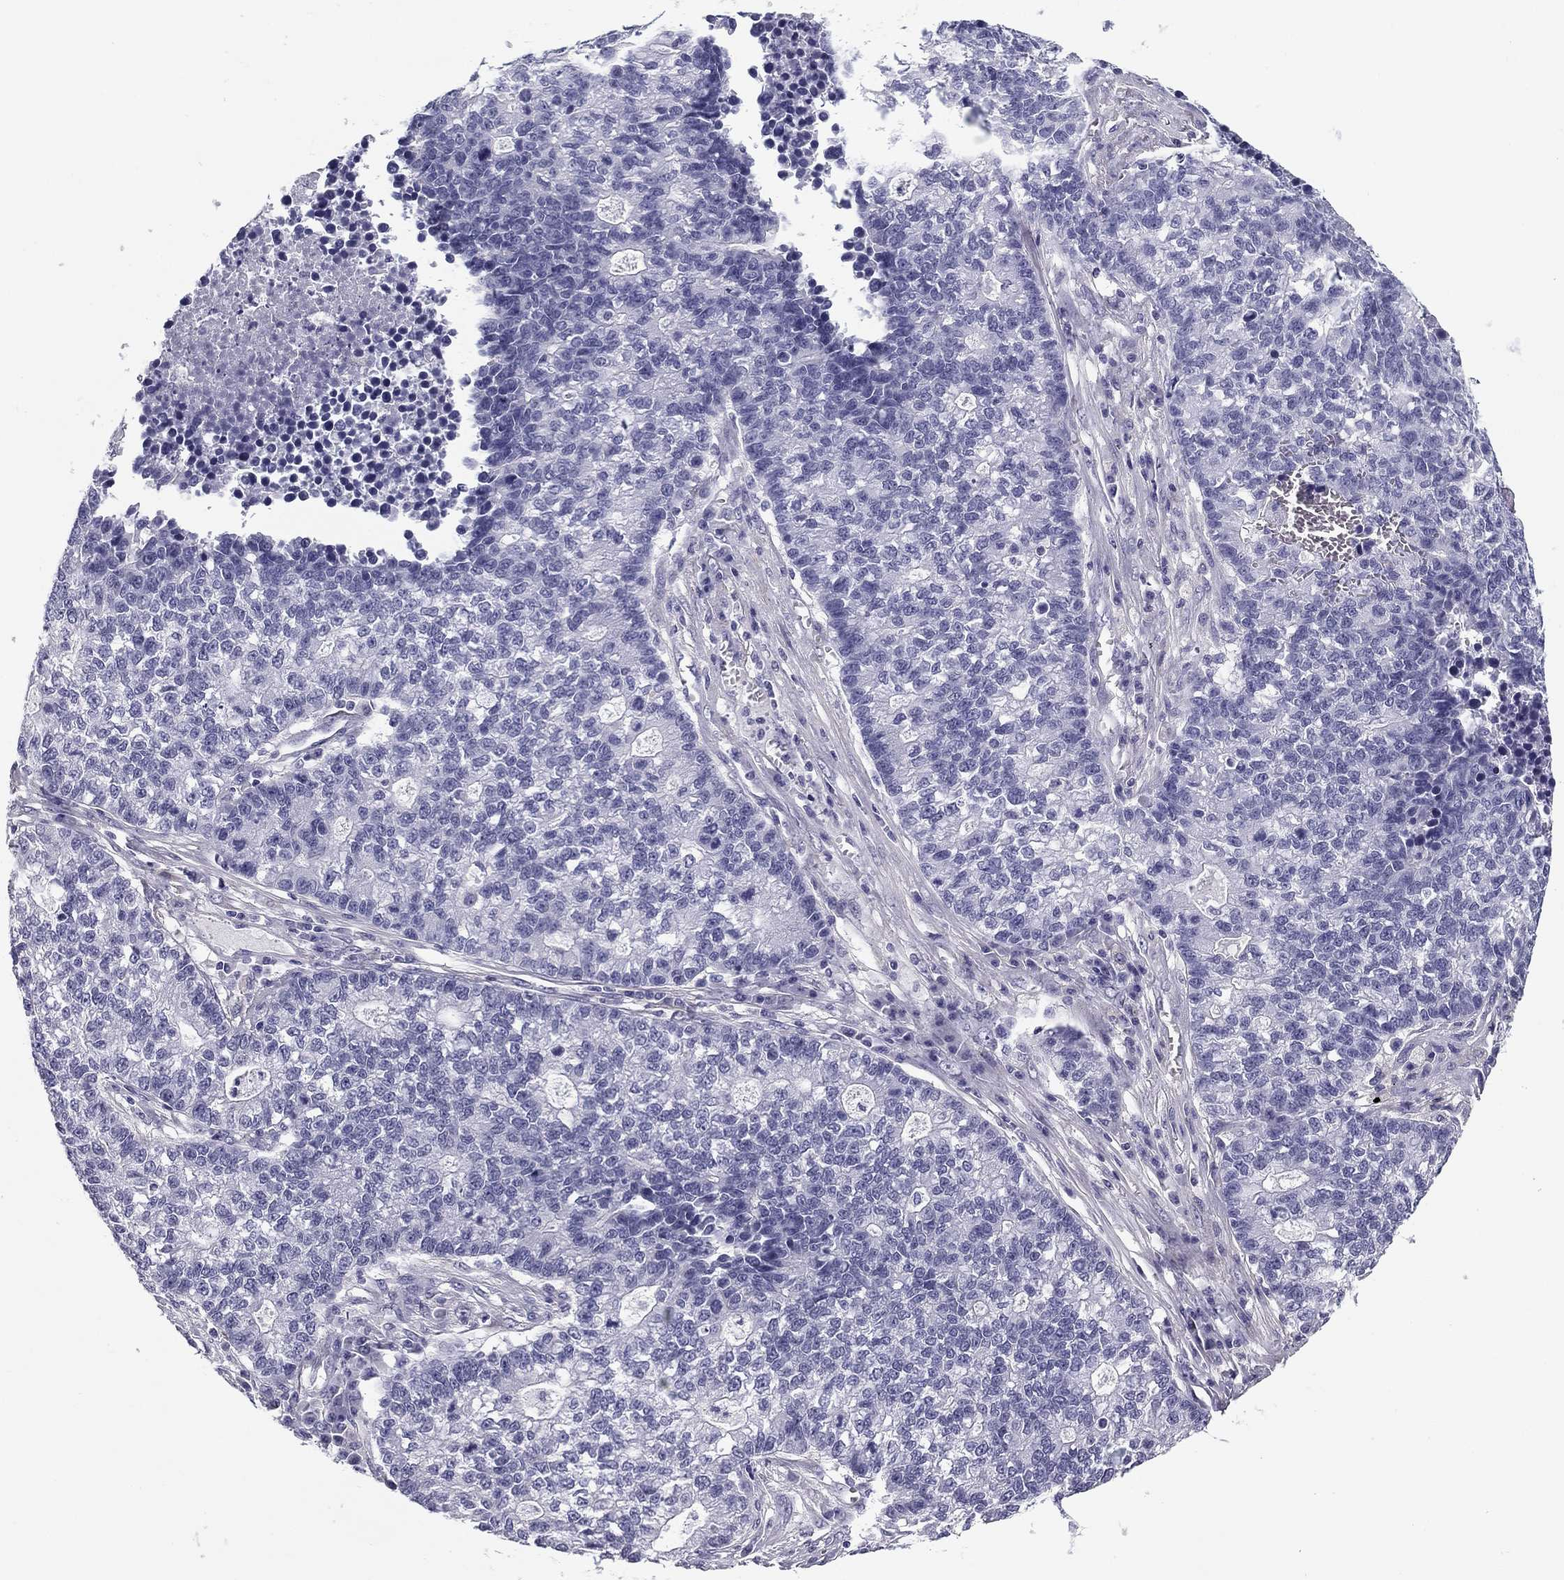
{"staining": {"intensity": "negative", "quantity": "none", "location": "none"}, "tissue": "lung cancer", "cell_type": "Tumor cells", "image_type": "cancer", "snomed": [{"axis": "morphology", "description": "Adenocarcinoma, NOS"}, {"axis": "topography", "description": "Lung"}], "caption": "The histopathology image reveals no significant staining in tumor cells of lung cancer.", "gene": "FLNC", "patient": {"sex": "male", "age": 57}}